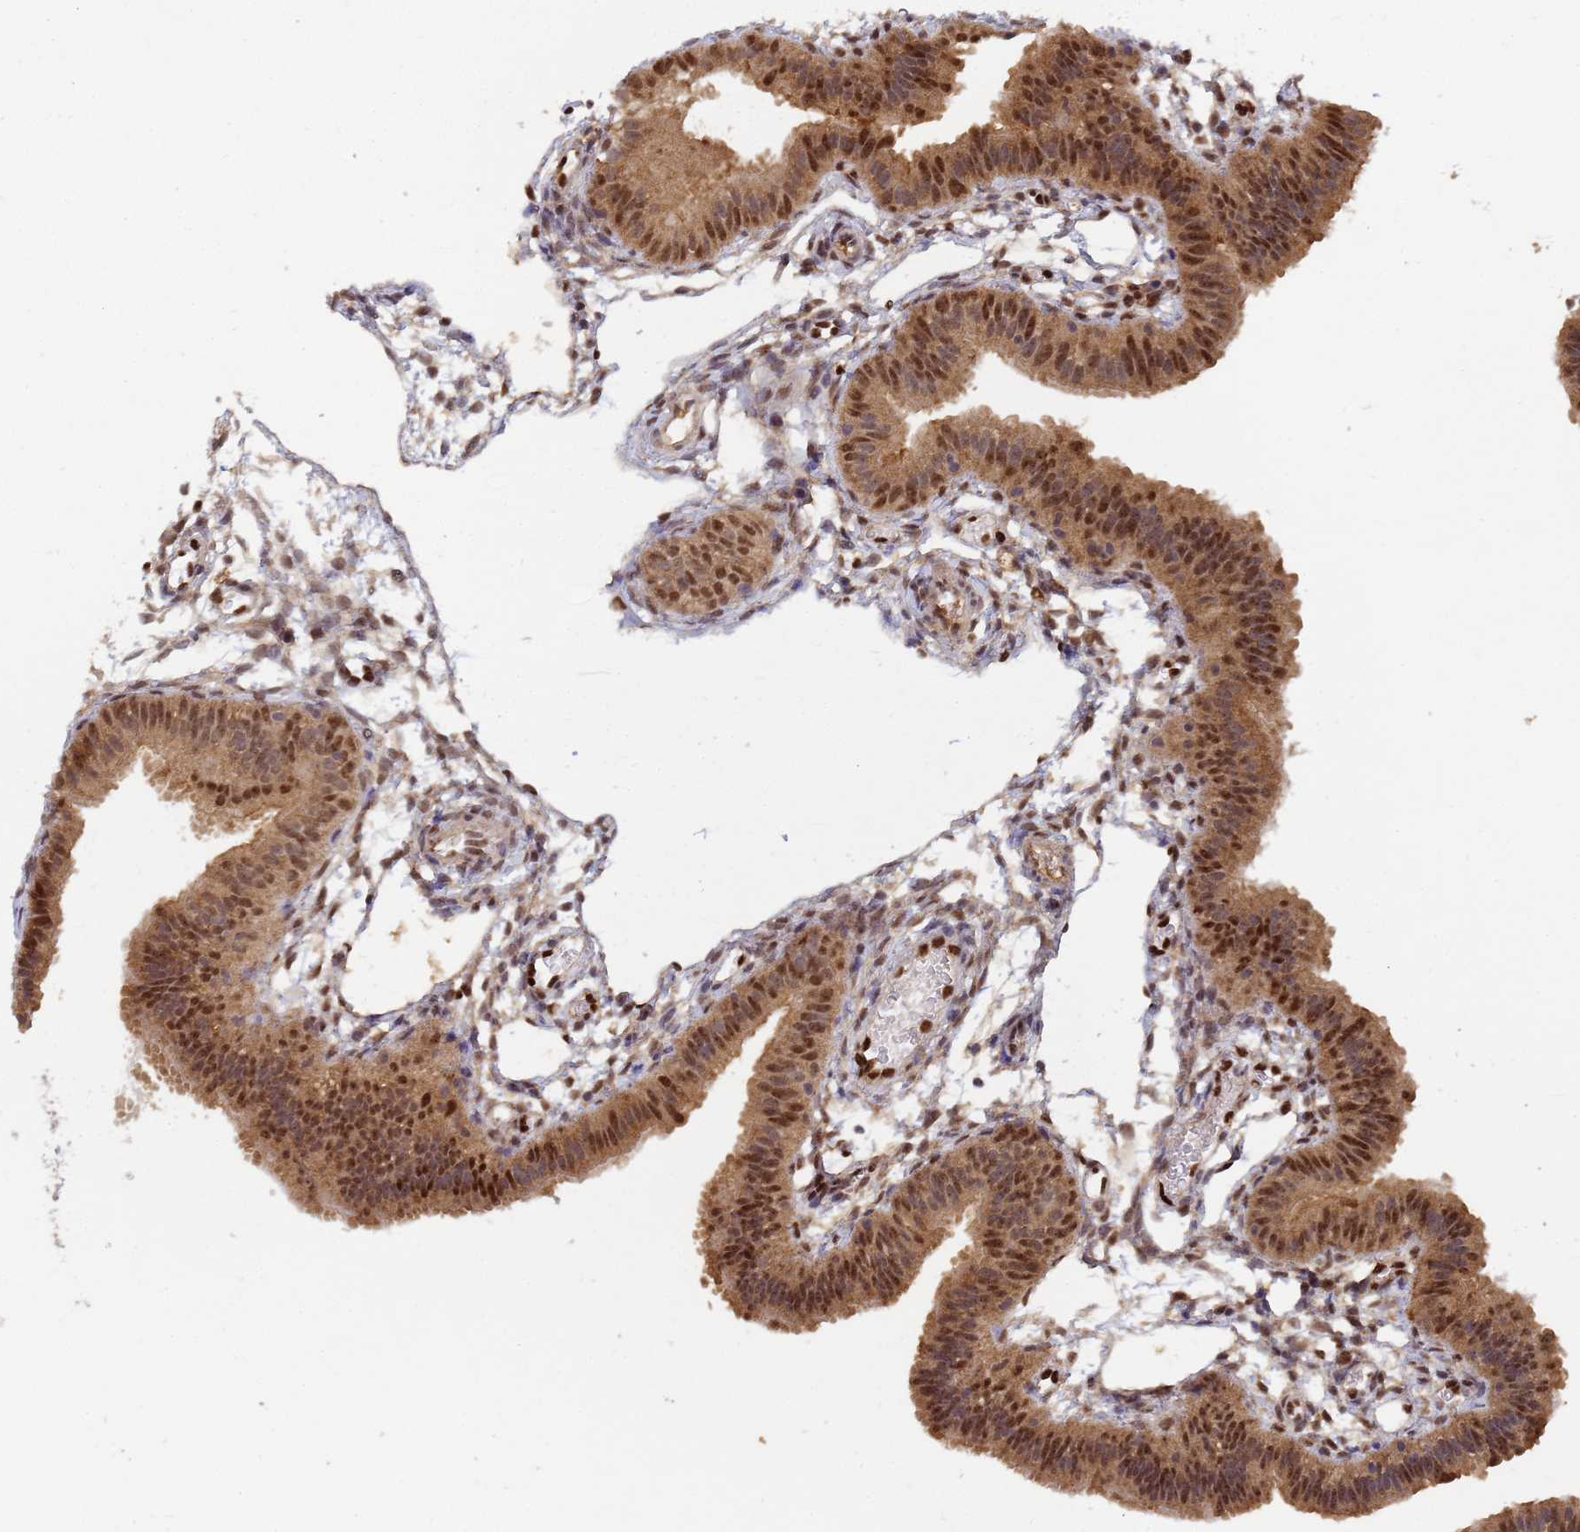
{"staining": {"intensity": "moderate", "quantity": ">75%", "location": "cytoplasmic/membranous,nuclear"}, "tissue": "fallopian tube", "cell_type": "Glandular cells", "image_type": "normal", "snomed": [{"axis": "morphology", "description": "Normal tissue, NOS"}, {"axis": "topography", "description": "Fallopian tube"}], "caption": "Moderate cytoplasmic/membranous,nuclear protein positivity is identified in about >75% of glandular cells in fallopian tube.", "gene": "SECISBP2", "patient": {"sex": "female", "age": 35}}